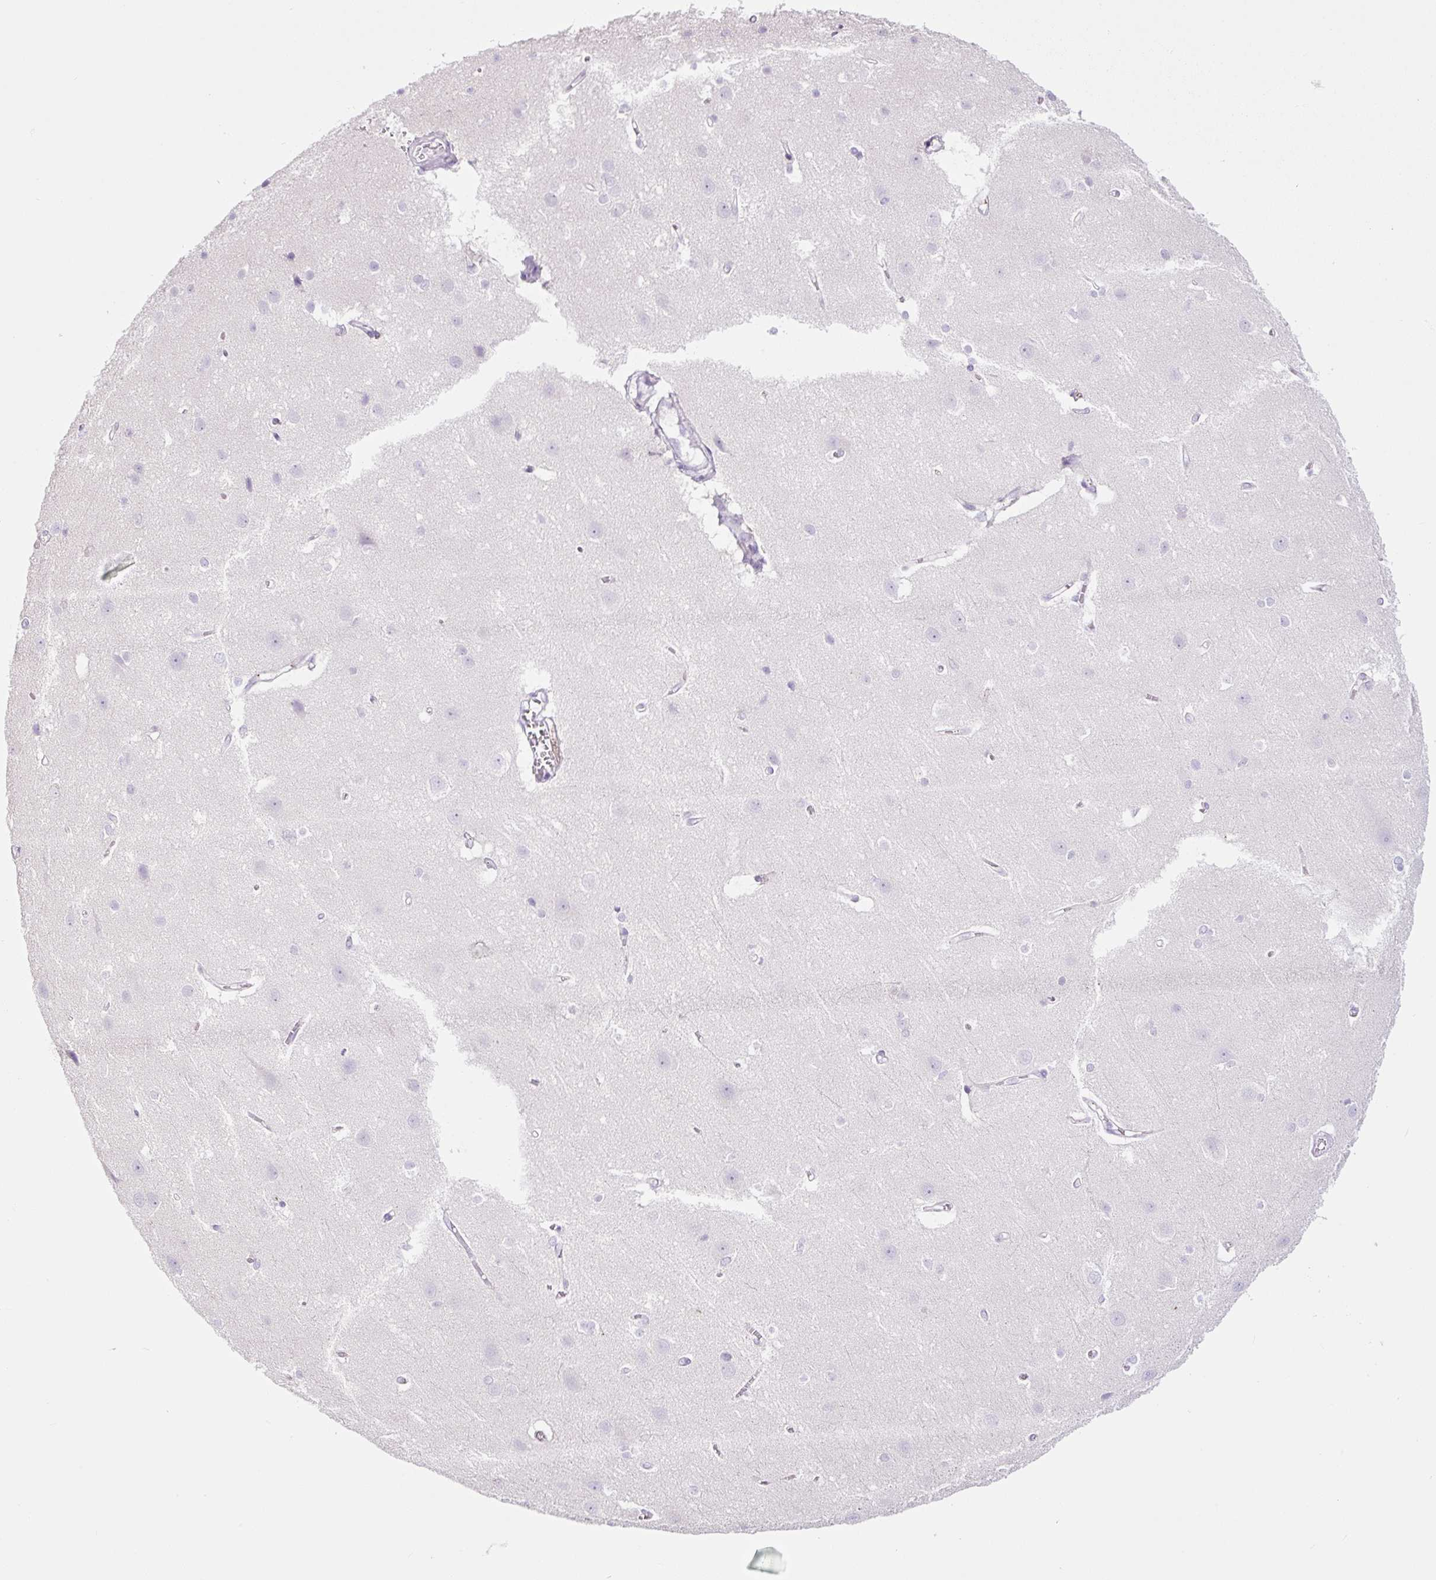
{"staining": {"intensity": "negative", "quantity": "none", "location": "none"}, "tissue": "cerebral cortex", "cell_type": "Endothelial cells", "image_type": "normal", "snomed": [{"axis": "morphology", "description": "Normal tissue, NOS"}, {"axis": "topography", "description": "Cerebral cortex"}], "caption": "A high-resolution image shows immunohistochemistry staining of unremarkable cerebral cortex, which demonstrates no significant staining in endothelial cells.", "gene": "RNF212B", "patient": {"sex": "male", "age": 37}}